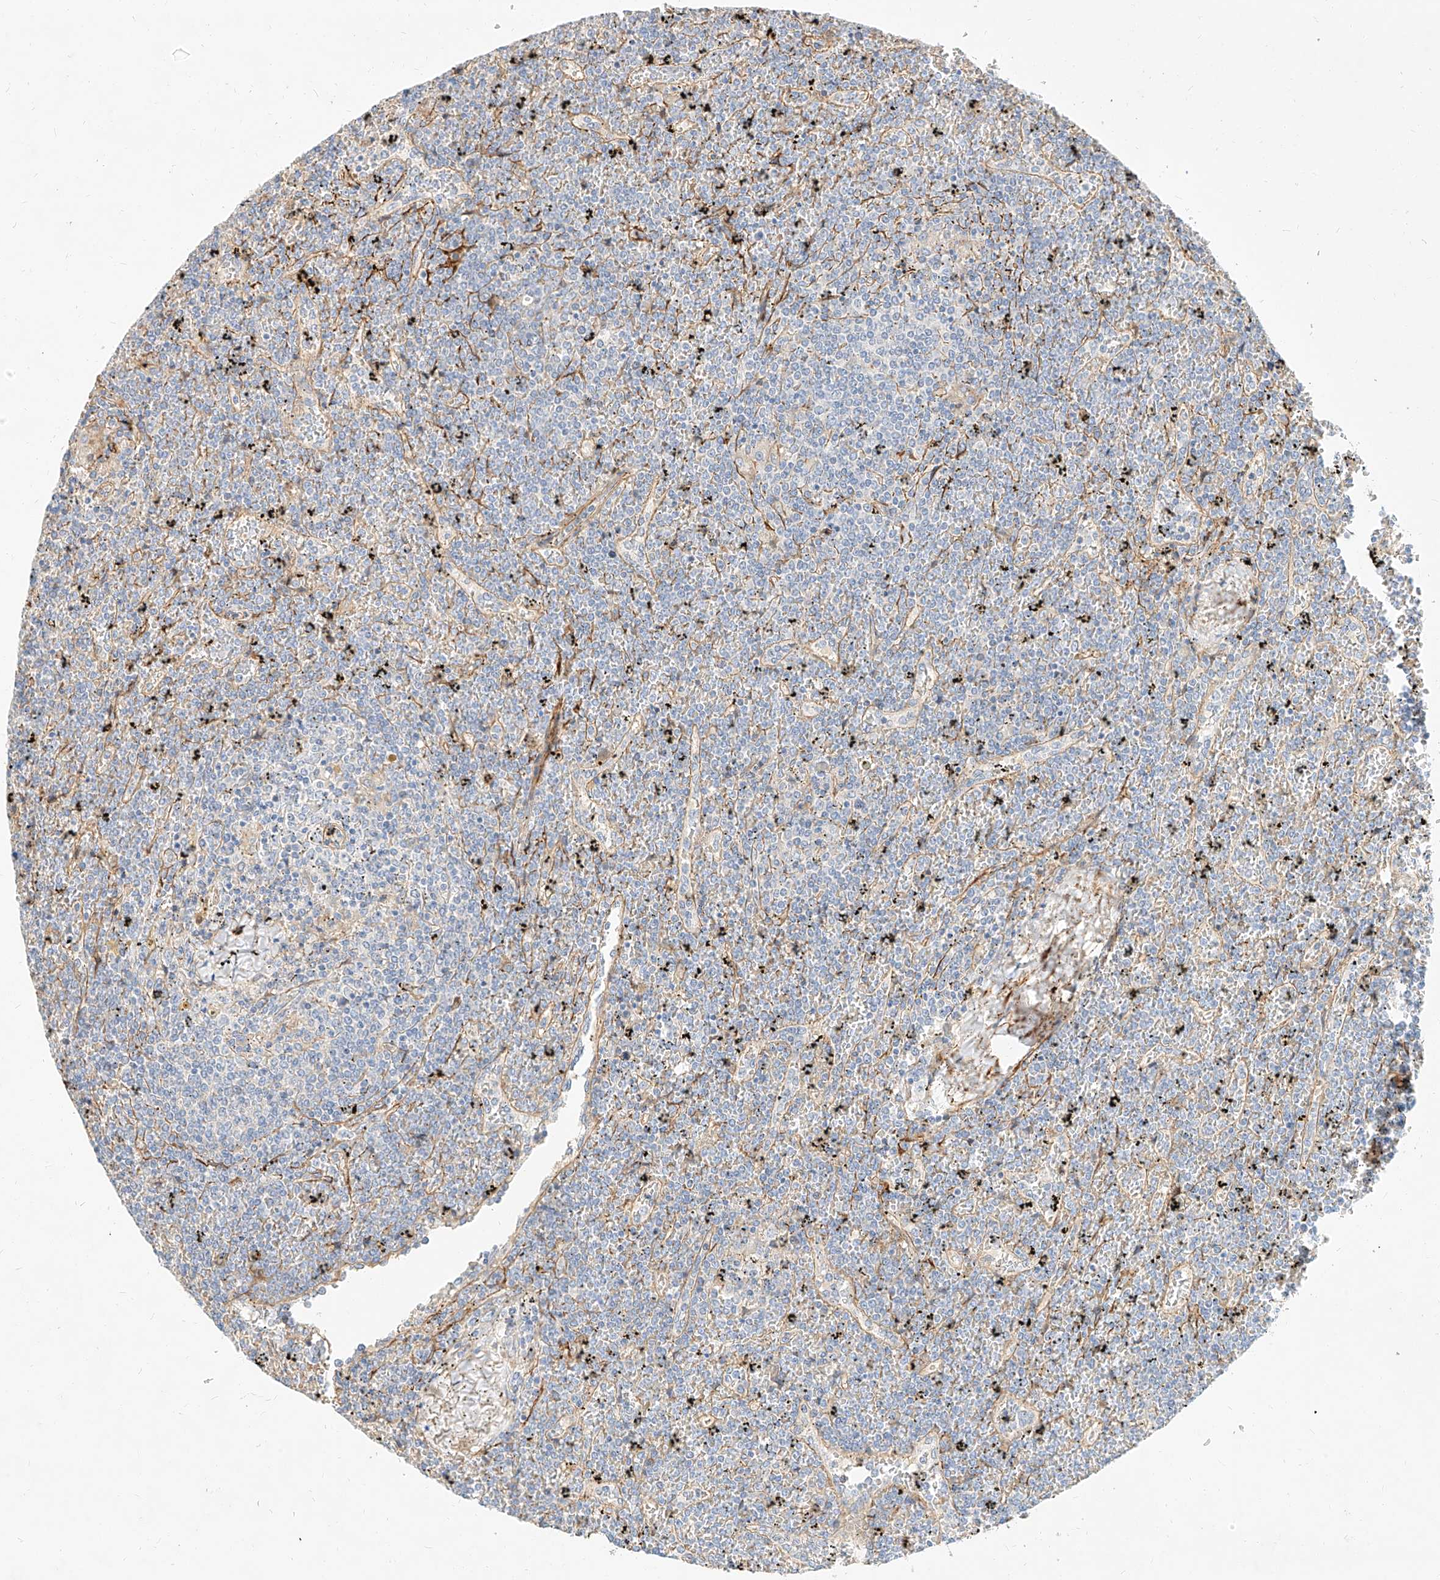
{"staining": {"intensity": "negative", "quantity": "none", "location": "none"}, "tissue": "lymphoma", "cell_type": "Tumor cells", "image_type": "cancer", "snomed": [{"axis": "morphology", "description": "Malignant lymphoma, non-Hodgkin's type, Low grade"}, {"axis": "topography", "description": "Spleen"}], "caption": "Protein analysis of lymphoma reveals no significant expression in tumor cells.", "gene": "KCNH5", "patient": {"sex": "female", "age": 19}}